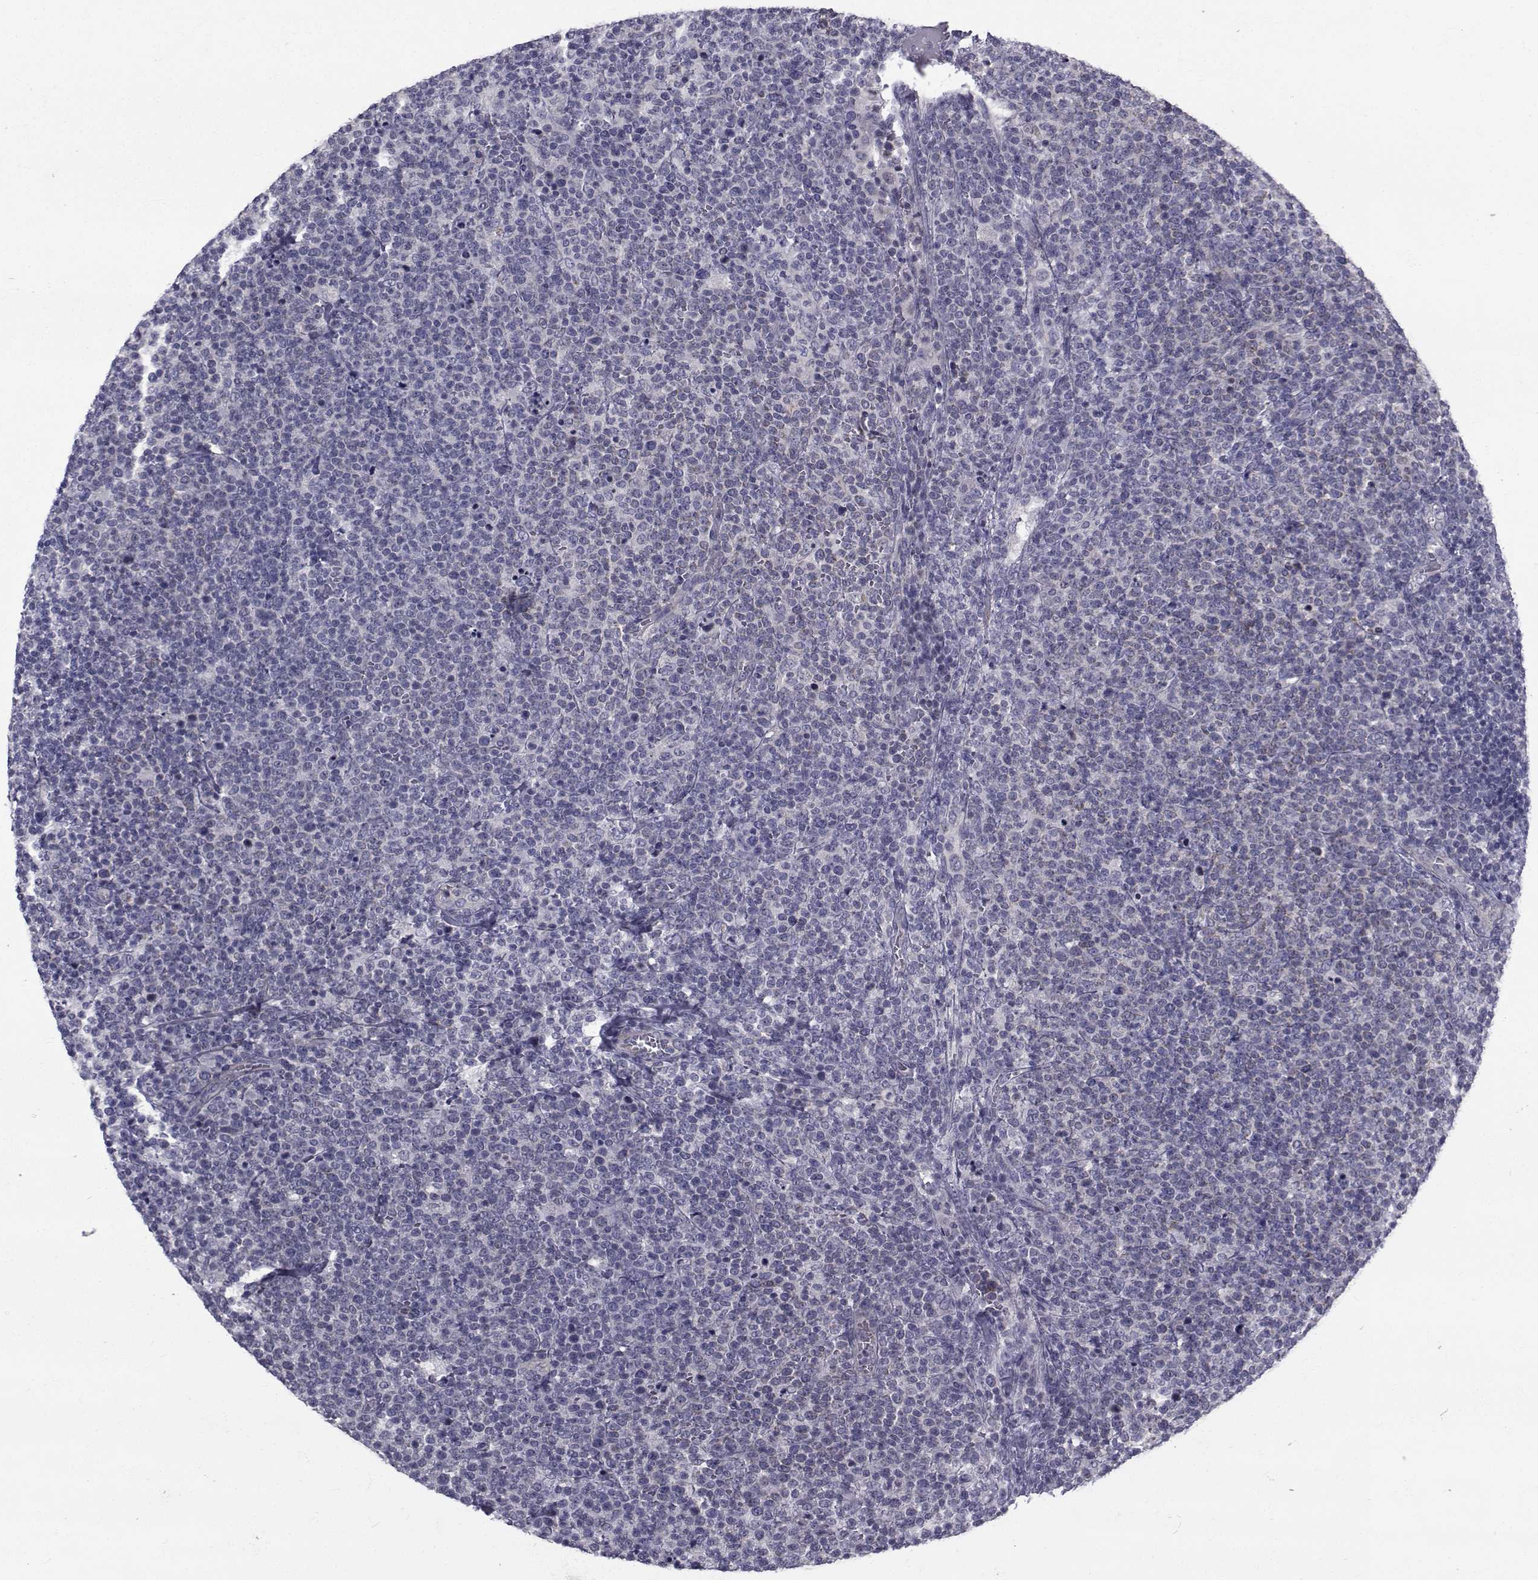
{"staining": {"intensity": "negative", "quantity": "none", "location": "none"}, "tissue": "lymphoma", "cell_type": "Tumor cells", "image_type": "cancer", "snomed": [{"axis": "morphology", "description": "Malignant lymphoma, non-Hodgkin's type, High grade"}, {"axis": "topography", "description": "Lymph node"}], "caption": "High power microscopy image of an IHC histopathology image of malignant lymphoma, non-Hodgkin's type (high-grade), revealing no significant staining in tumor cells.", "gene": "CFAP74", "patient": {"sex": "male", "age": 61}}